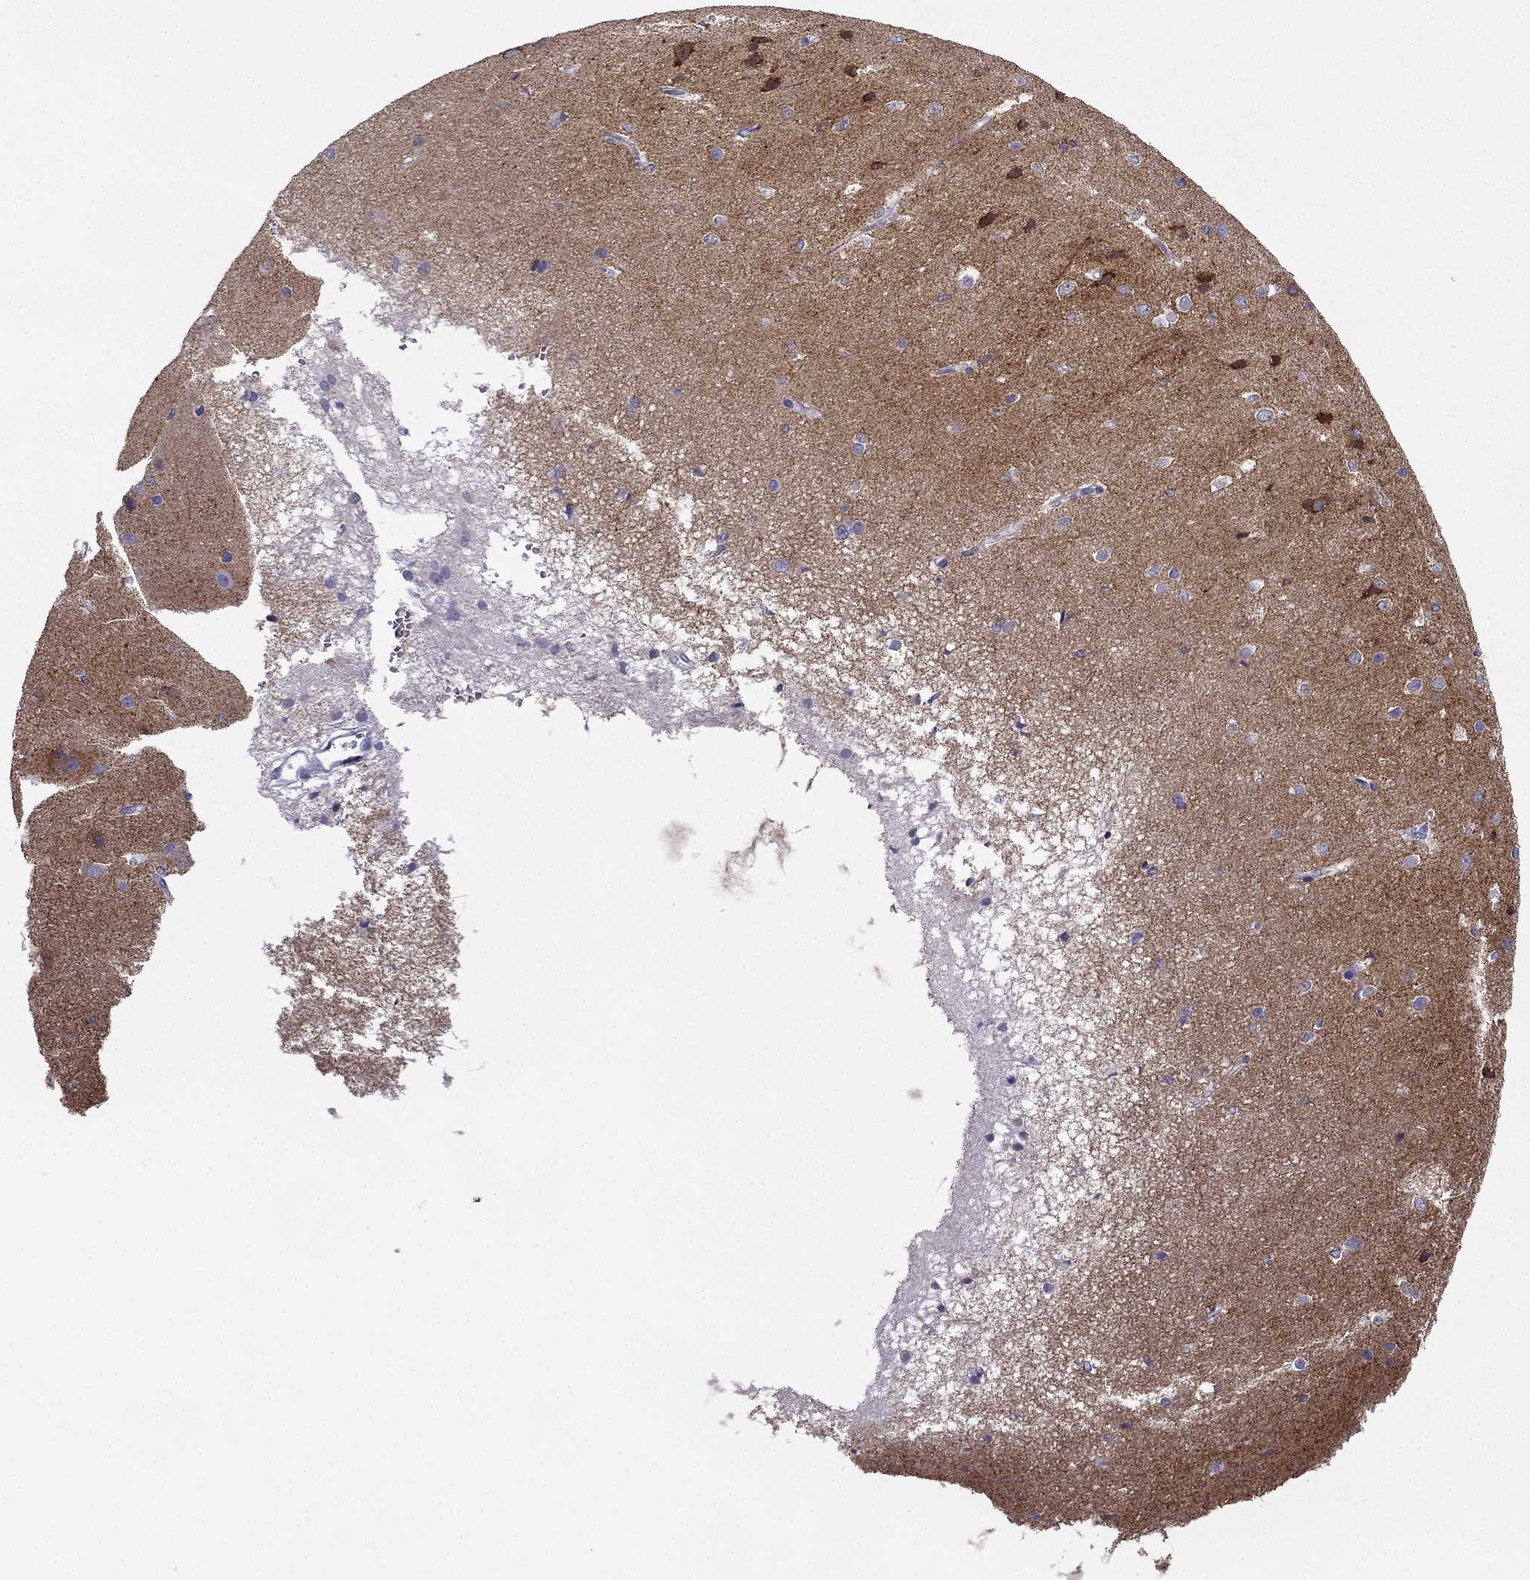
{"staining": {"intensity": "negative", "quantity": "none", "location": "none"}, "tissue": "cerebral cortex", "cell_type": "Endothelial cells", "image_type": "normal", "snomed": [{"axis": "morphology", "description": "Normal tissue, NOS"}, {"axis": "topography", "description": "Cerebral cortex"}], "caption": "The histopathology image displays no significant staining in endothelial cells of cerebral cortex. (Immunohistochemistry, brightfield microscopy, high magnification).", "gene": "NPTX1", "patient": {"sex": "male", "age": 37}}